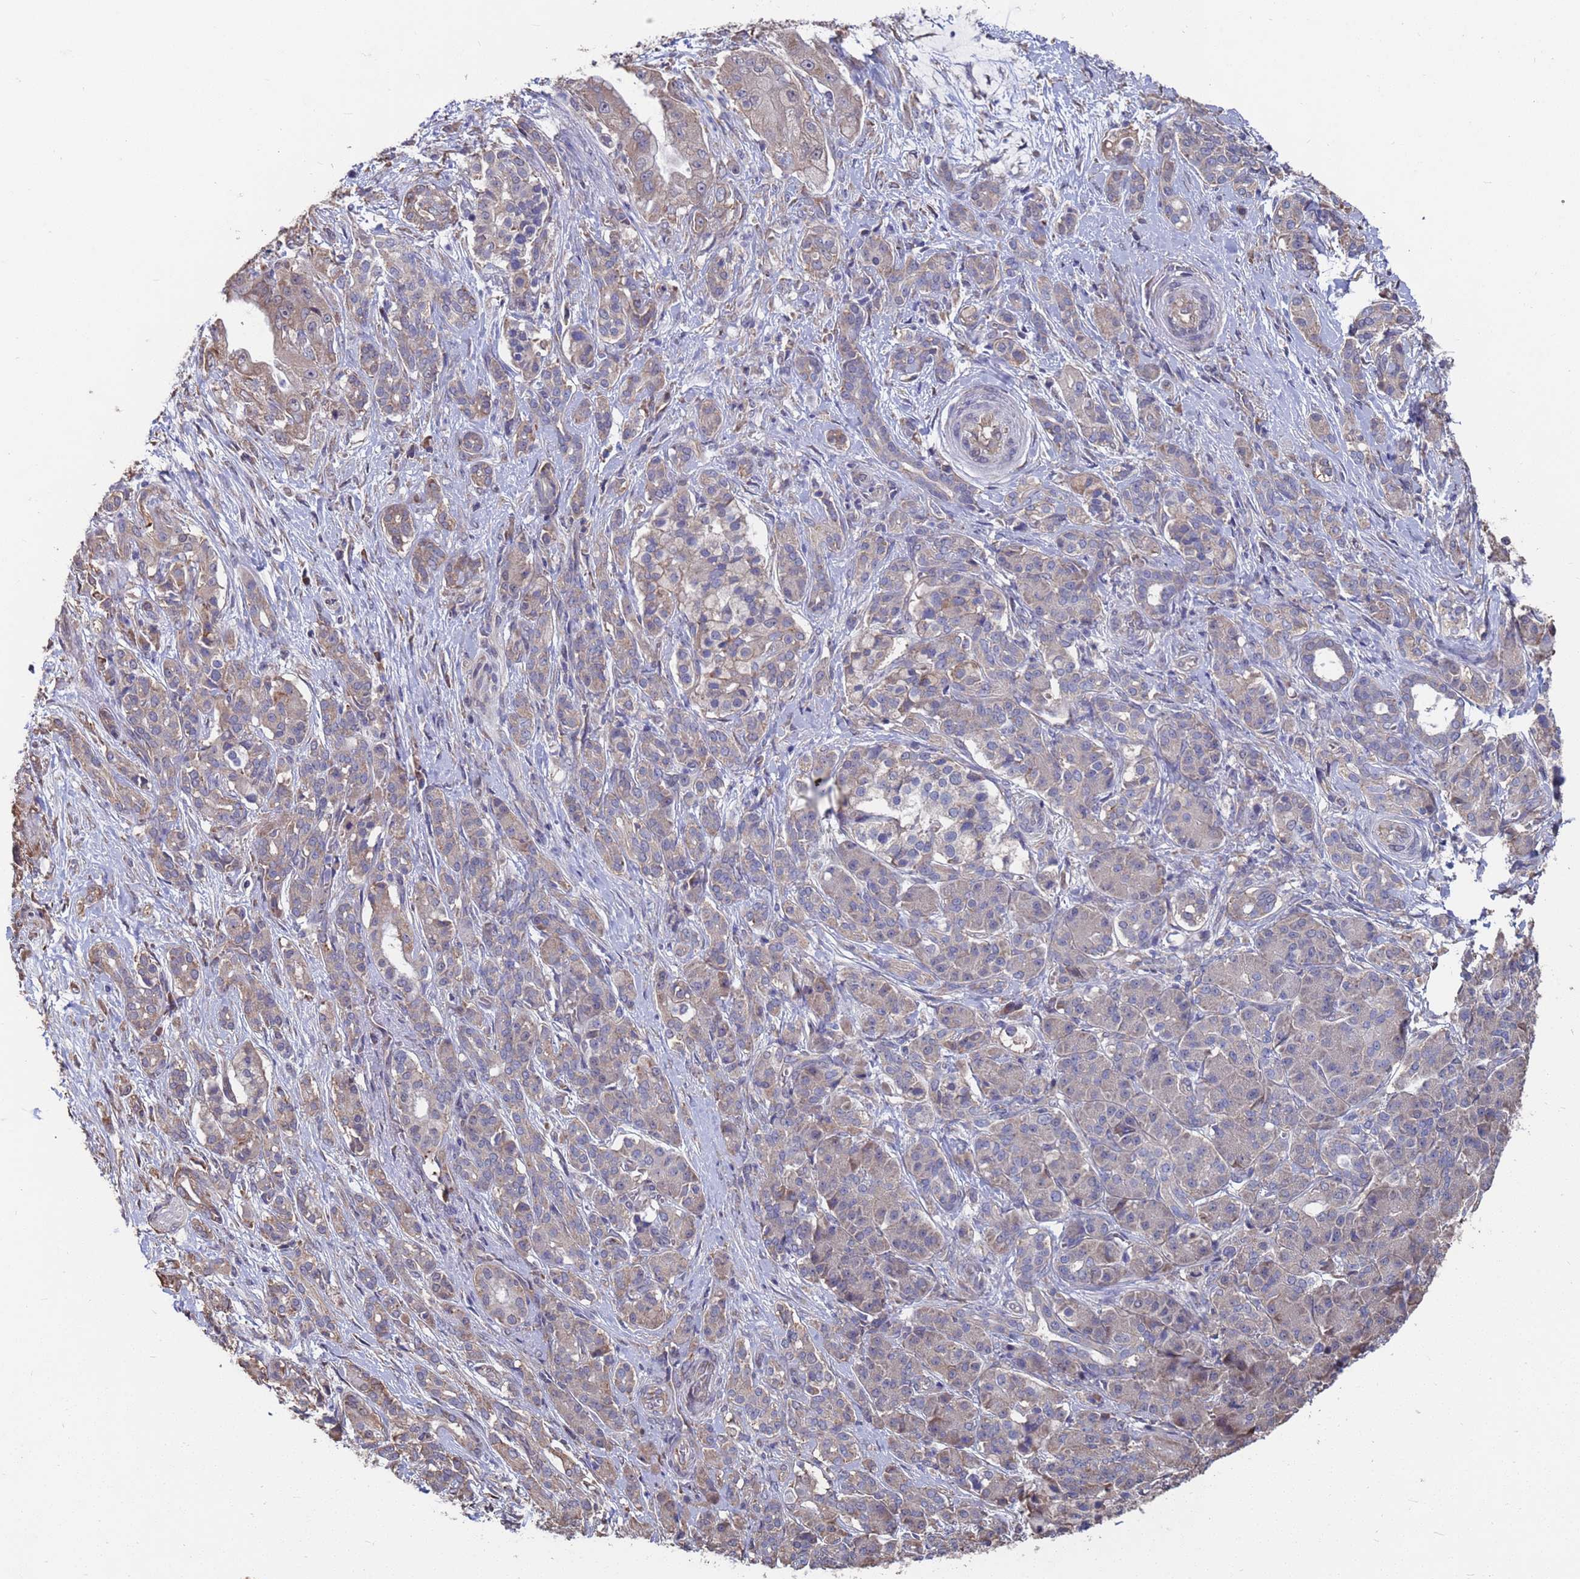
{"staining": {"intensity": "weak", "quantity": "25%-75%", "location": "cytoplasmic/membranous"}, "tissue": "pancreatic cancer", "cell_type": "Tumor cells", "image_type": "cancer", "snomed": [{"axis": "morphology", "description": "Adenocarcinoma, NOS"}, {"axis": "topography", "description": "Pancreas"}], "caption": "This histopathology image demonstrates pancreatic cancer stained with immunohistochemistry (IHC) to label a protein in brown. The cytoplasmic/membranous of tumor cells show weak positivity for the protein. Nuclei are counter-stained blue.", "gene": "CFAP119", "patient": {"sex": "male", "age": 57}}